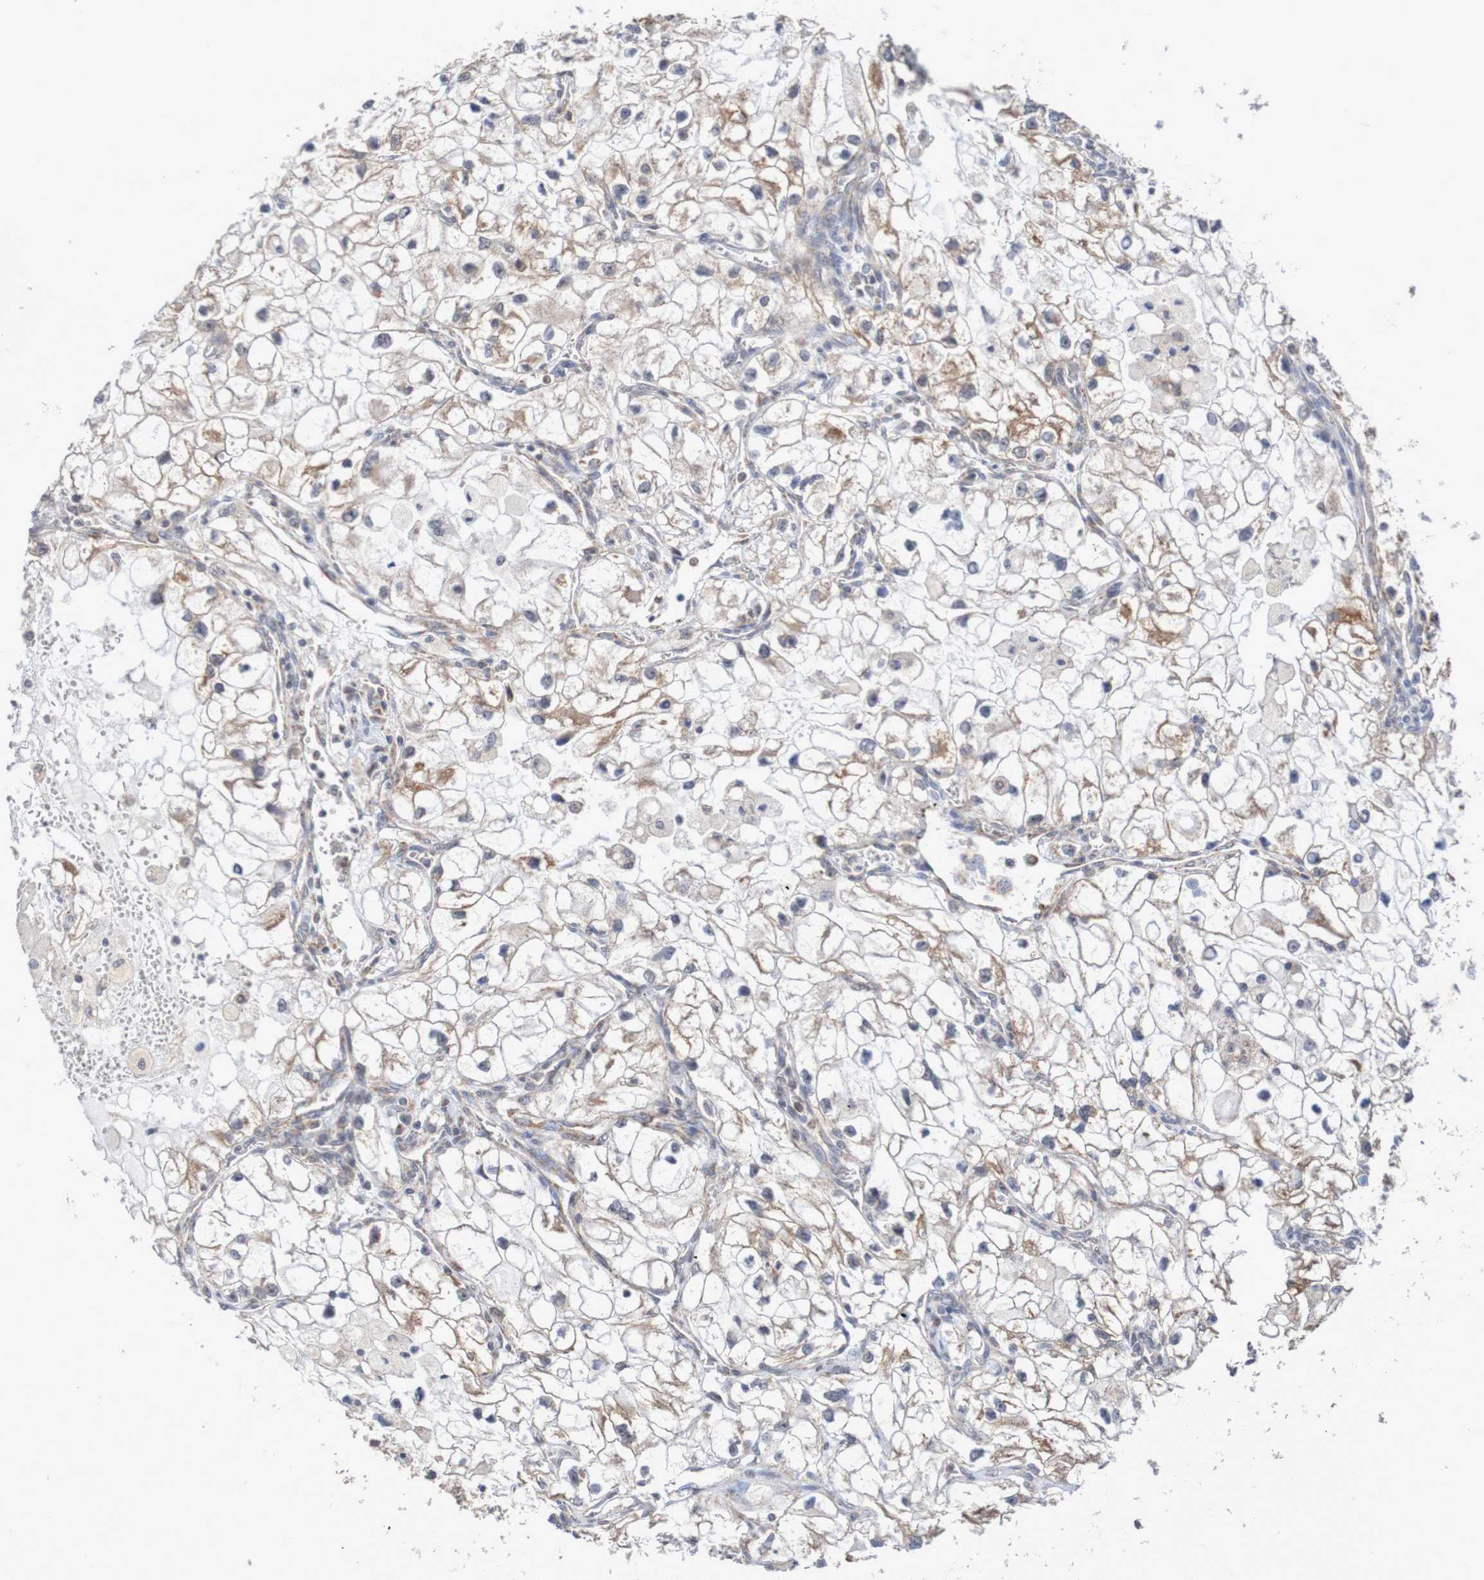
{"staining": {"intensity": "weak", "quantity": "25%-75%", "location": "cytoplasmic/membranous"}, "tissue": "renal cancer", "cell_type": "Tumor cells", "image_type": "cancer", "snomed": [{"axis": "morphology", "description": "Adenocarcinoma, NOS"}, {"axis": "topography", "description": "Kidney"}], "caption": "A brown stain shows weak cytoplasmic/membranous positivity of a protein in adenocarcinoma (renal) tumor cells. The staining is performed using DAB brown chromogen to label protein expression. The nuclei are counter-stained blue using hematoxylin.", "gene": "DVL1", "patient": {"sex": "female", "age": 70}}